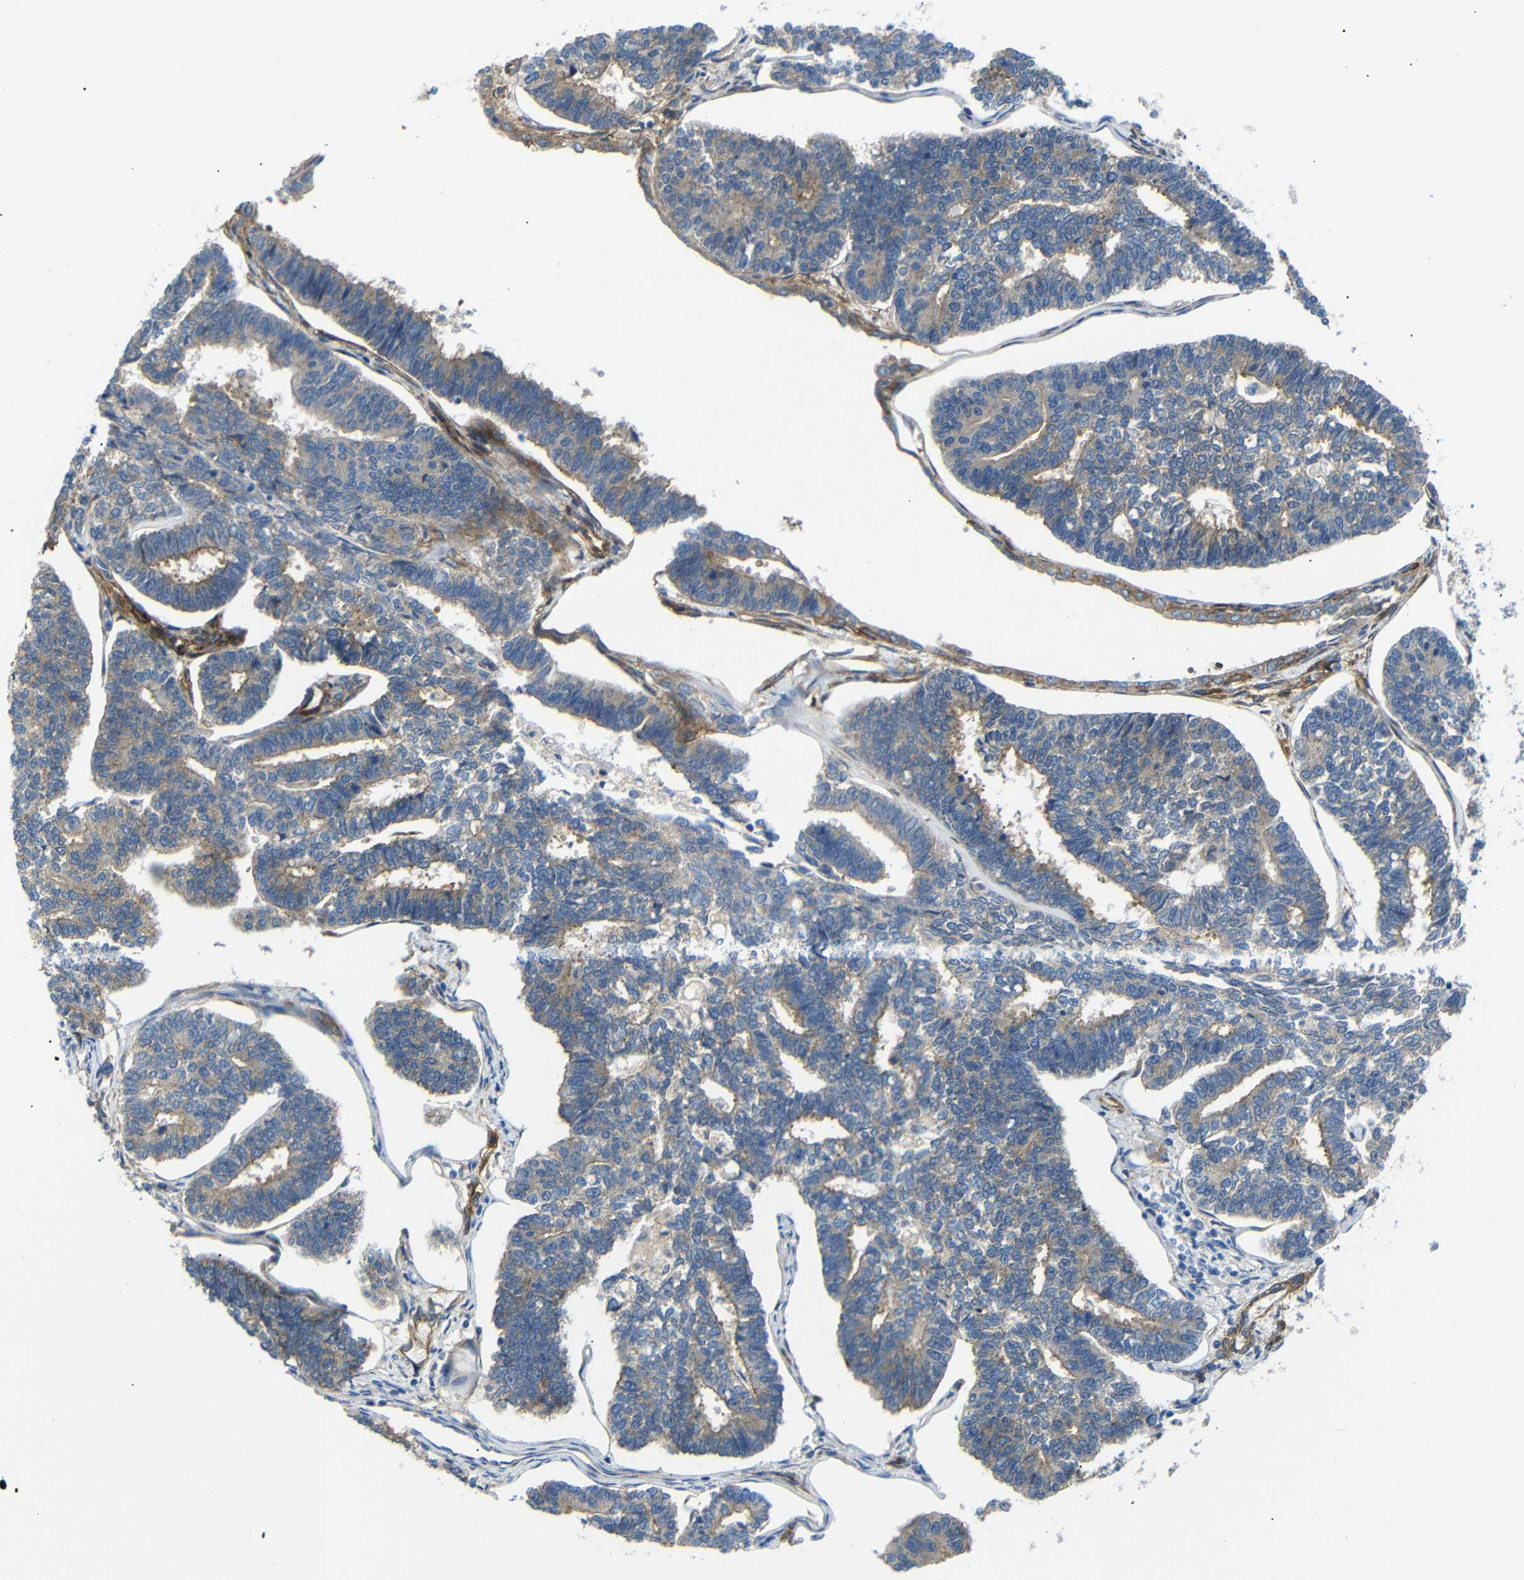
{"staining": {"intensity": "weak", "quantity": ">75%", "location": "cytoplasmic/membranous"}, "tissue": "endometrial cancer", "cell_type": "Tumor cells", "image_type": "cancer", "snomed": [{"axis": "morphology", "description": "Adenocarcinoma, NOS"}, {"axis": "topography", "description": "Endometrium"}], "caption": "Weak cytoplasmic/membranous positivity for a protein is identified in approximately >75% of tumor cells of endometrial cancer using immunohistochemistry.", "gene": "MYO1B", "patient": {"sex": "female", "age": 70}}